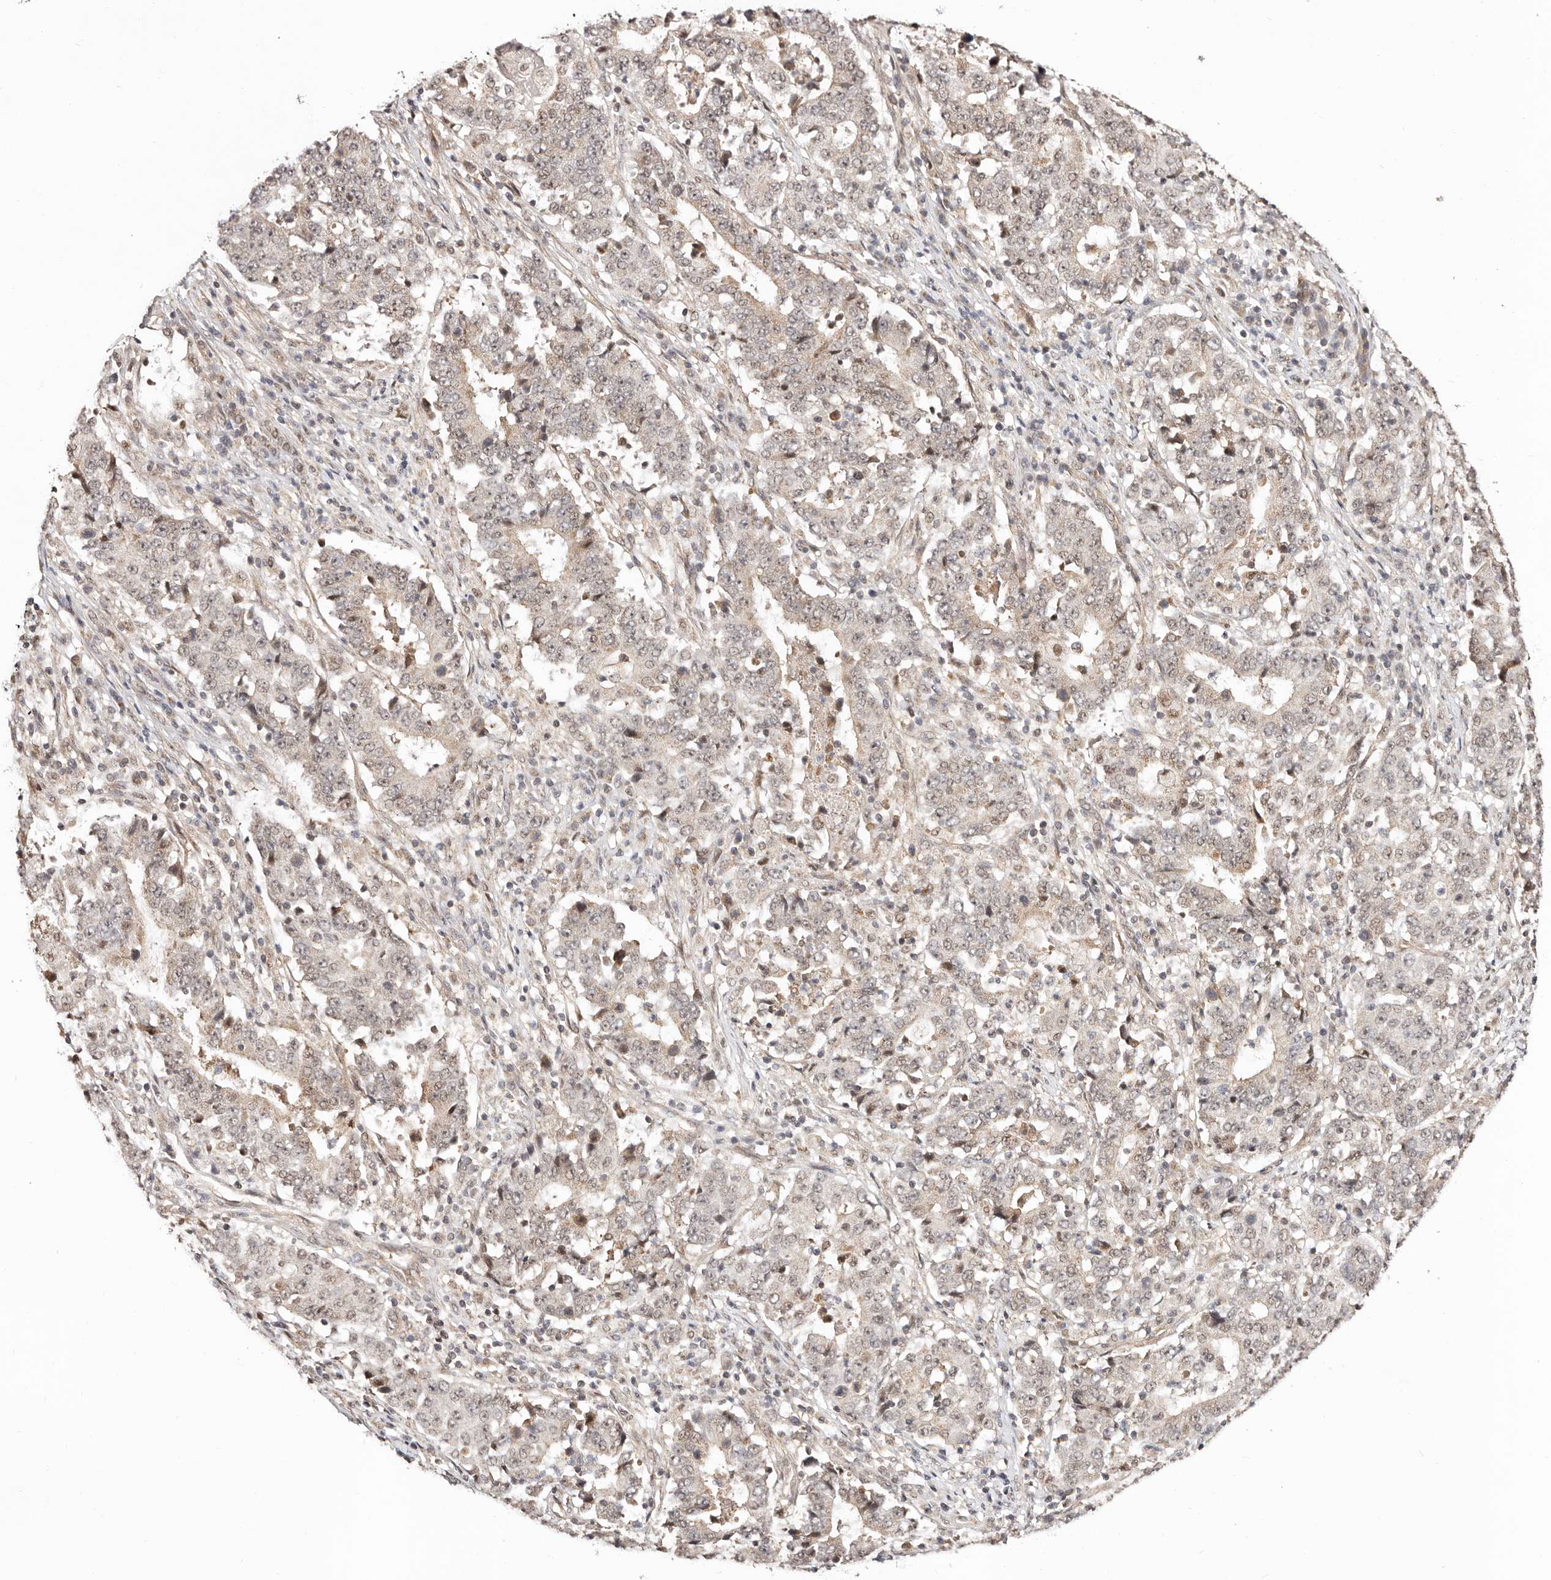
{"staining": {"intensity": "weak", "quantity": "<25%", "location": "nuclear"}, "tissue": "stomach cancer", "cell_type": "Tumor cells", "image_type": "cancer", "snomed": [{"axis": "morphology", "description": "Adenocarcinoma, NOS"}, {"axis": "topography", "description": "Stomach"}], "caption": "Tumor cells show no significant expression in stomach cancer (adenocarcinoma).", "gene": "CTNNBL1", "patient": {"sex": "male", "age": 59}}